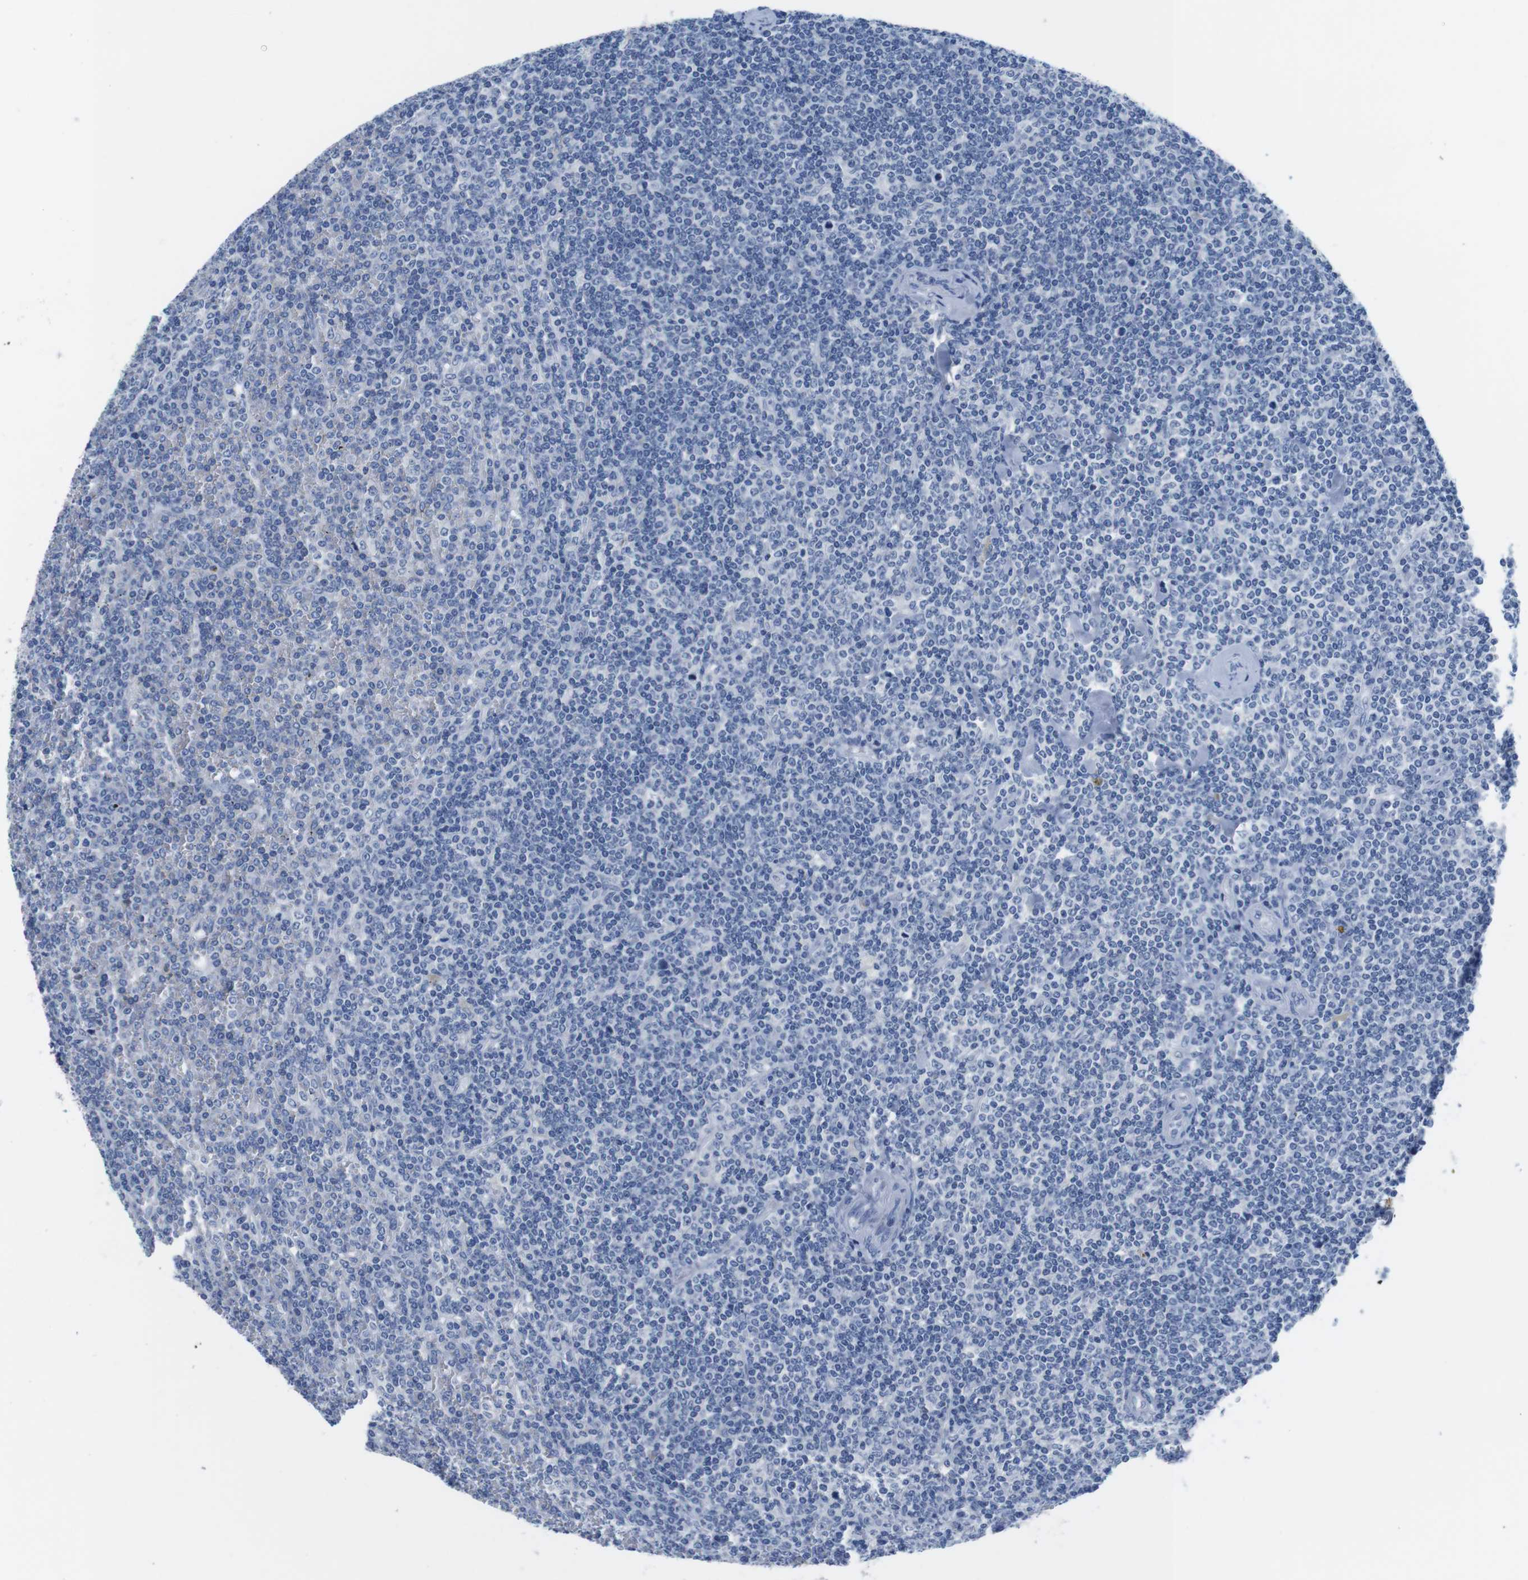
{"staining": {"intensity": "negative", "quantity": "none", "location": "none"}, "tissue": "lymphoma", "cell_type": "Tumor cells", "image_type": "cancer", "snomed": [{"axis": "morphology", "description": "Malignant lymphoma, non-Hodgkin's type, Low grade"}, {"axis": "topography", "description": "Spleen"}], "caption": "Human lymphoma stained for a protein using IHC exhibits no expression in tumor cells.", "gene": "MAP6", "patient": {"sex": "female", "age": 19}}